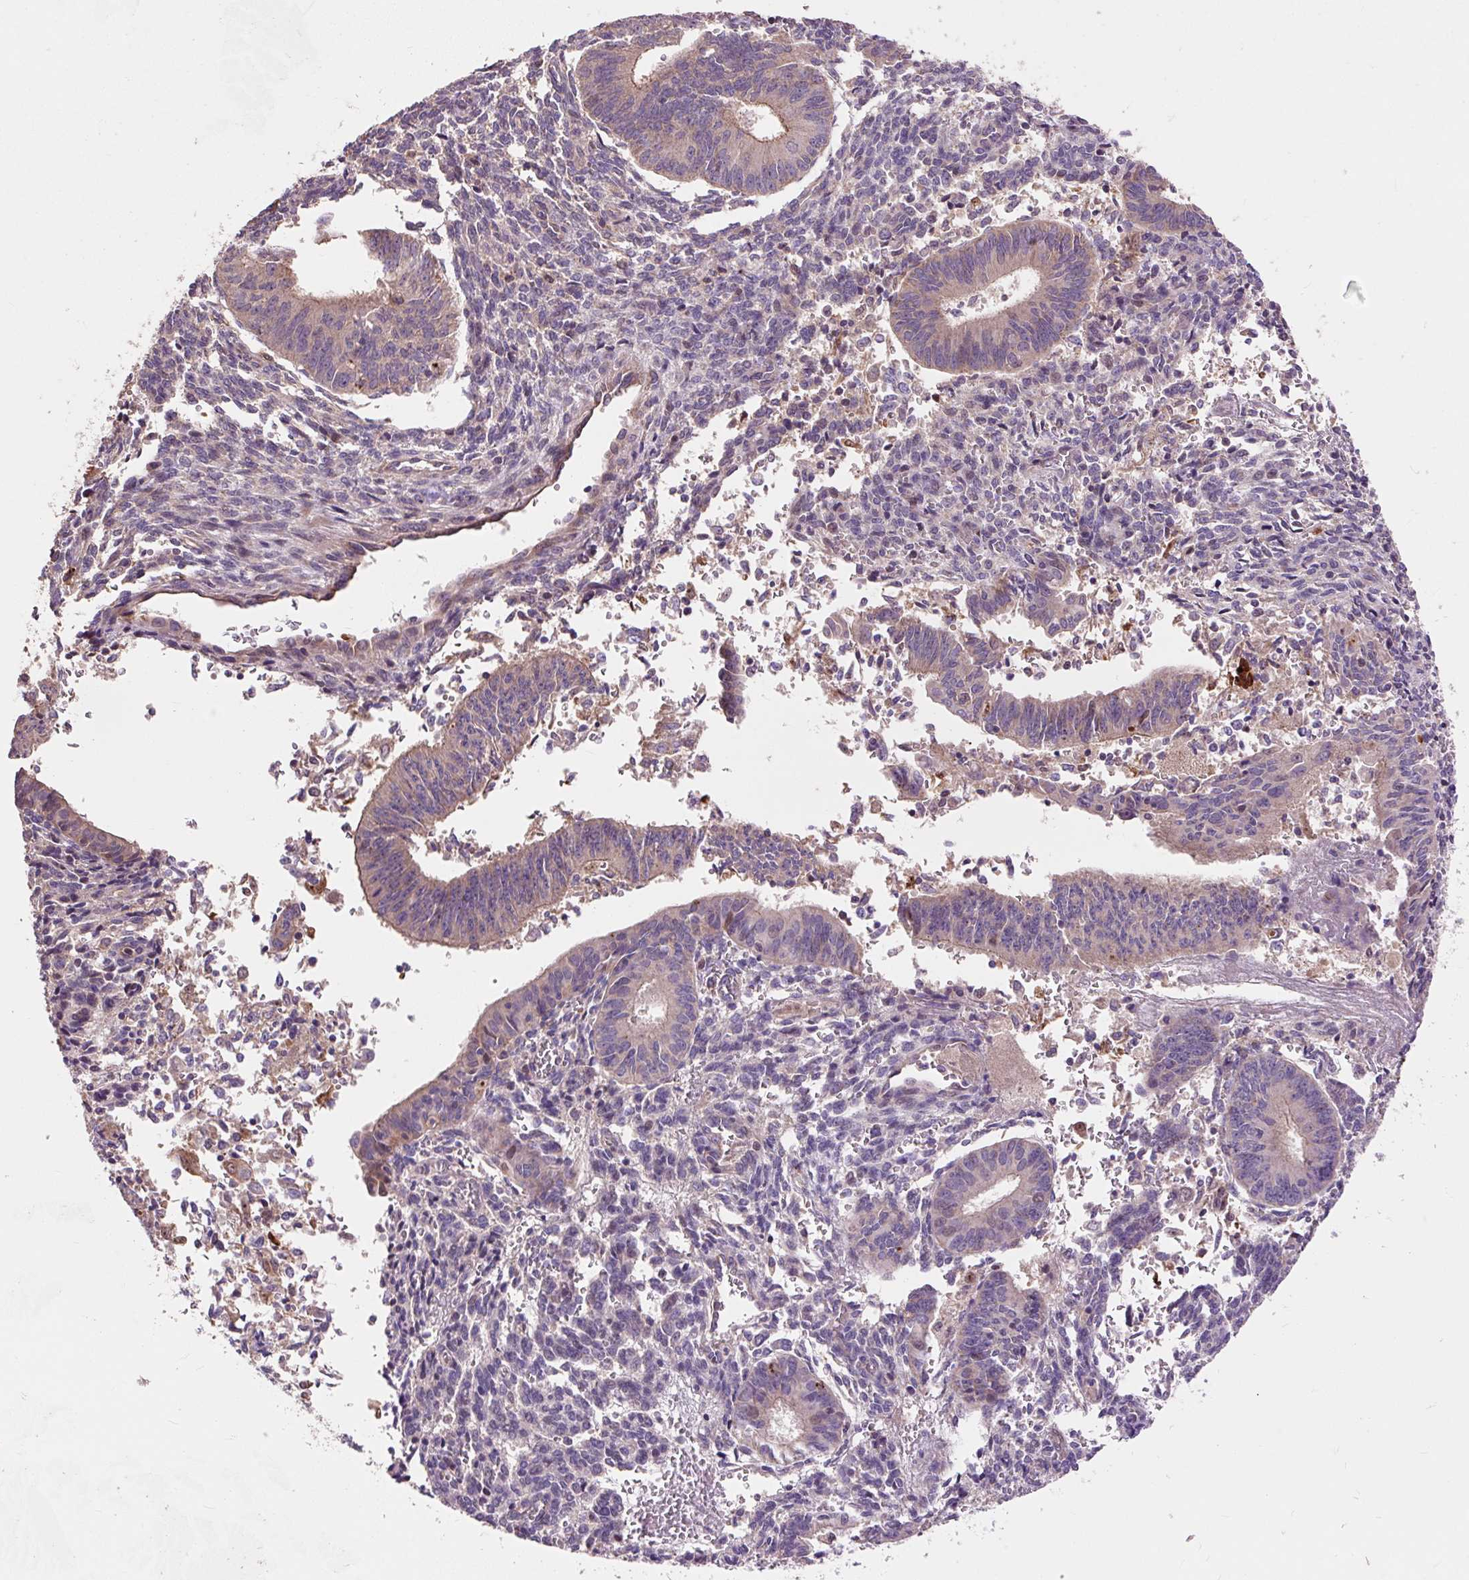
{"staining": {"intensity": "weak", "quantity": "<25%", "location": "cytoplasmic/membranous"}, "tissue": "endometrial cancer", "cell_type": "Tumor cells", "image_type": "cancer", "snomed": [{"axis": "morphology", "description": "Adenocarcinoma, NOS"}, {"axis": "topography", "description": "Endometrium"}], "caption": "This is an immunohistochemistry histopathology image of human endometrial cancer (adenocarcinoma). There is no expression in tumor cells.", "gene": "PRIMPOL", "patient": {"sex": "female", "age": 50}}